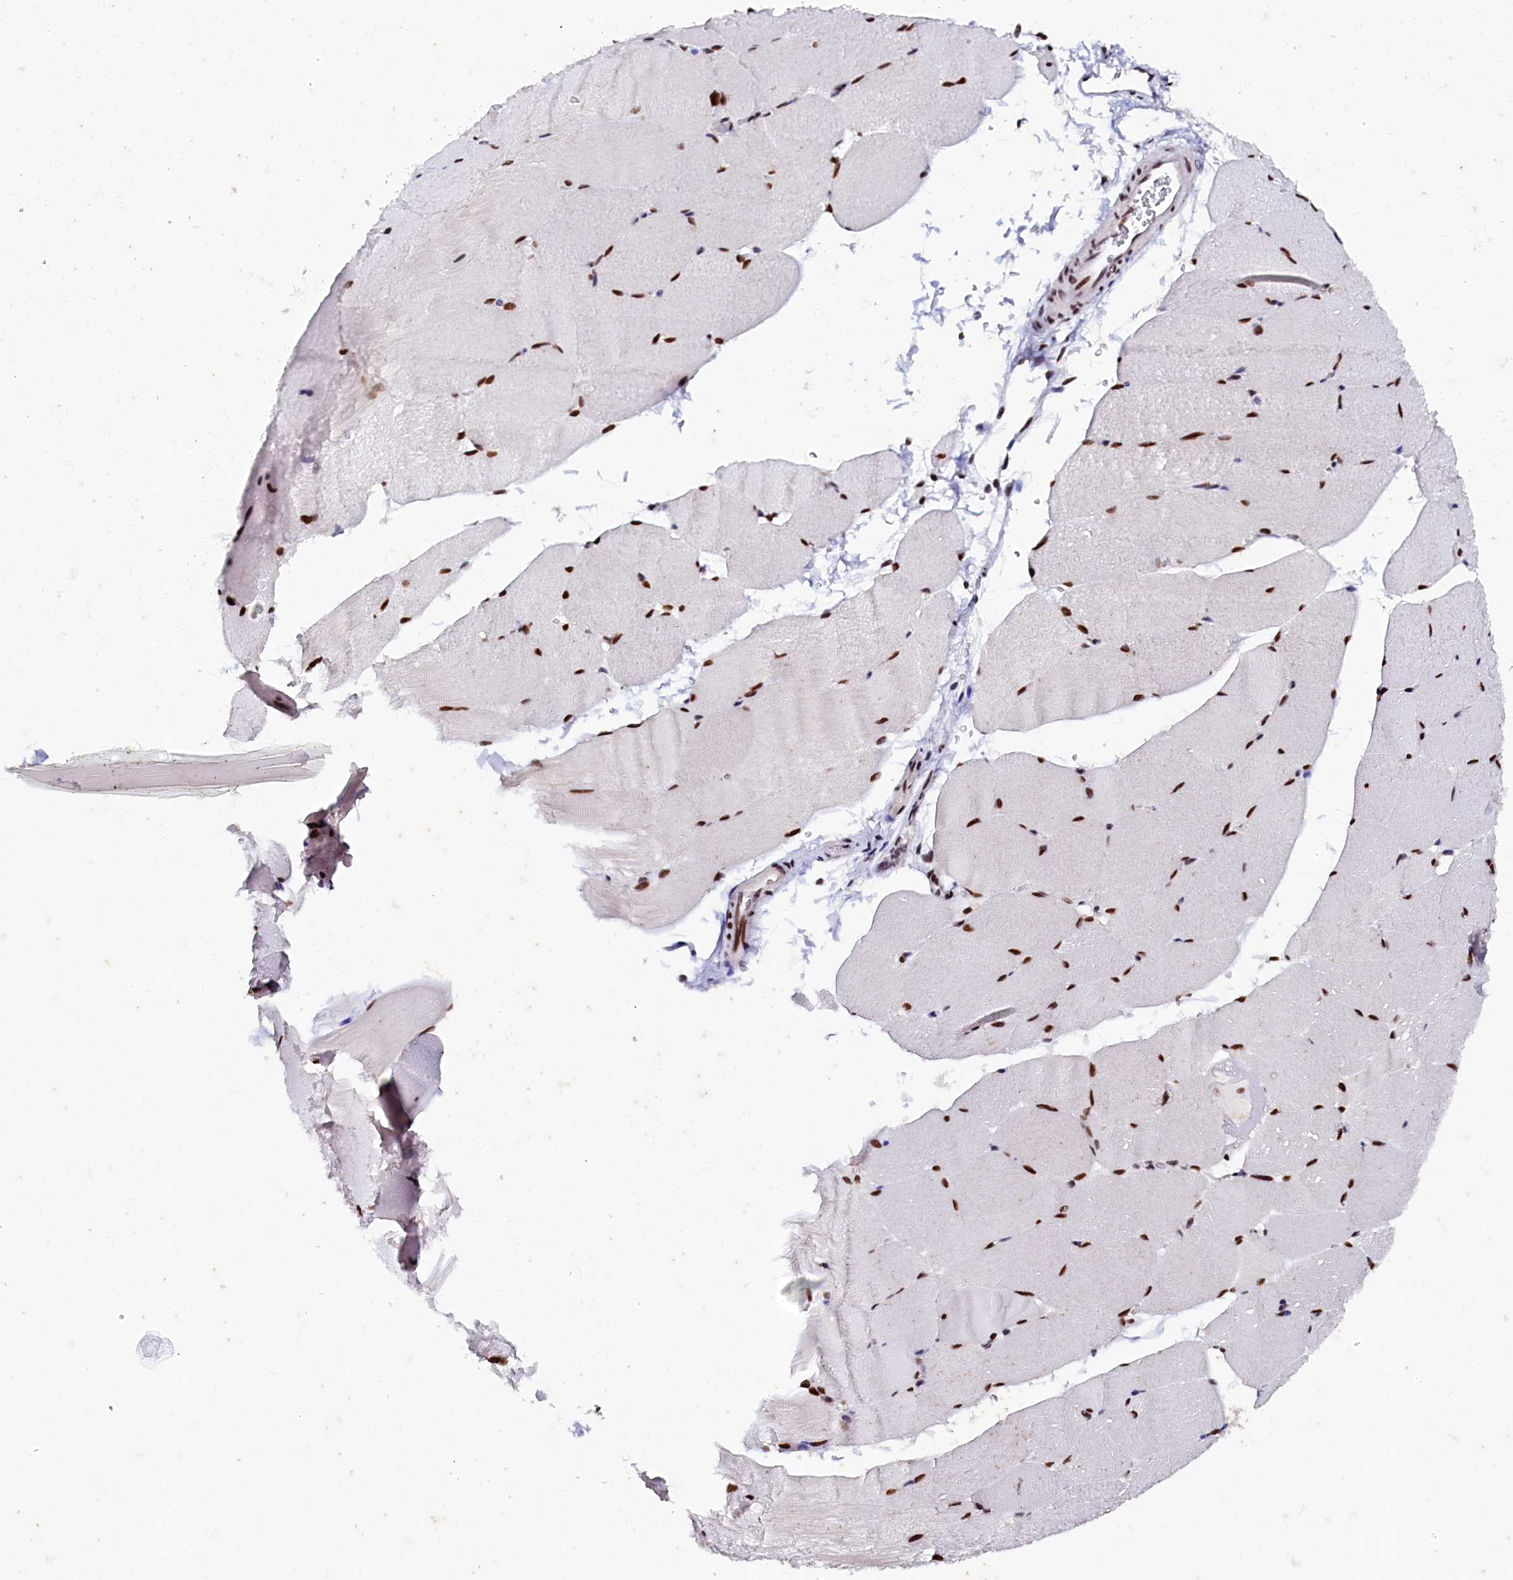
{"staining": {"intensity": "strong", "quantity": ">75%", "location": "nuclear"}, "tissue": "skeletal muscle", "cell_type": "Myocytes", "image_type": "normal", "snomed": [{"axis": "morphology", "description": "Normal tissue, NOS"}, {"axis": "topography", "description": "Skeletal muscle"}, {"axis": "topography", "description": "Parathyroid gland"}], "caption": "Immunohistochemical staining of normal human skeletal muscle displays >75% levels of strong nuclear protein staining in approximately >75% of myocytes. The protein is stained brown, and the nuclei are stained in blue (DAB (3,3'-diaminobenzidine) IHC with brightfield microscopy, high magnification).", "gene": "CPSF7", "patient": {"sex": "female", "age": 37}}